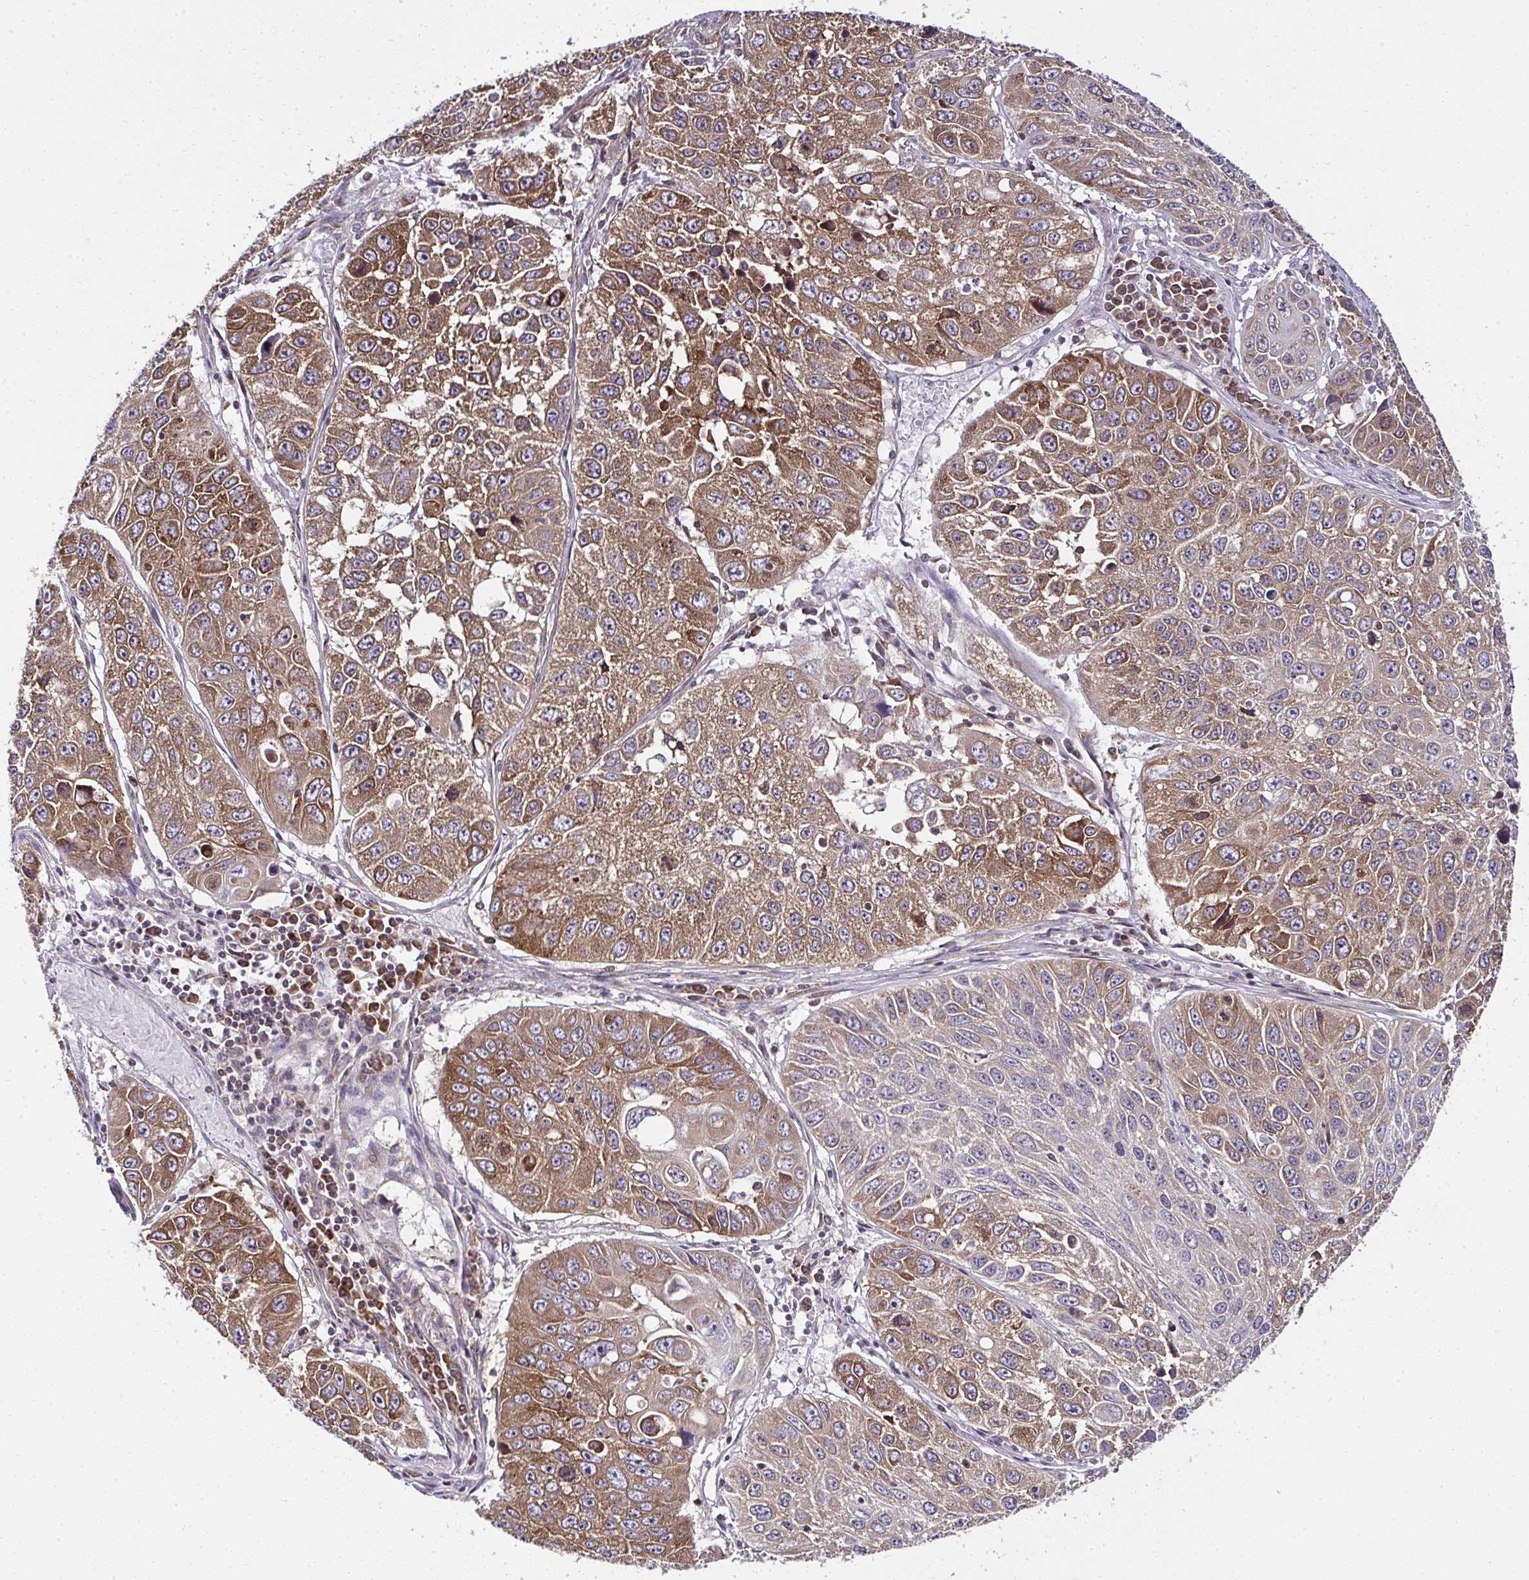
{"staining": {"intensity": "moderate", "quantity": ">75%", "location": "cytoplasmic/membranous"}, "tissue": "lung cancer", "cell_type": "Tumor cells", "image_type": "cancer", "snomed": [{"axis": "morphology", "description": "Squamous cell carcinoma, NOS"}, {"axis": "topography", "description": "Lung"}], "caption": "Lung cancer stained with DAB IHC reveals medium levels of moderate cytoplasmic/membranous expression in approximately >75% of tumor cells. (DAB (3,3'-diaminobenzidine) IHC with brightfield microscopy, high magnification).", "gene": "RPS7", "patient": {"sex": "female", "age": 61}}